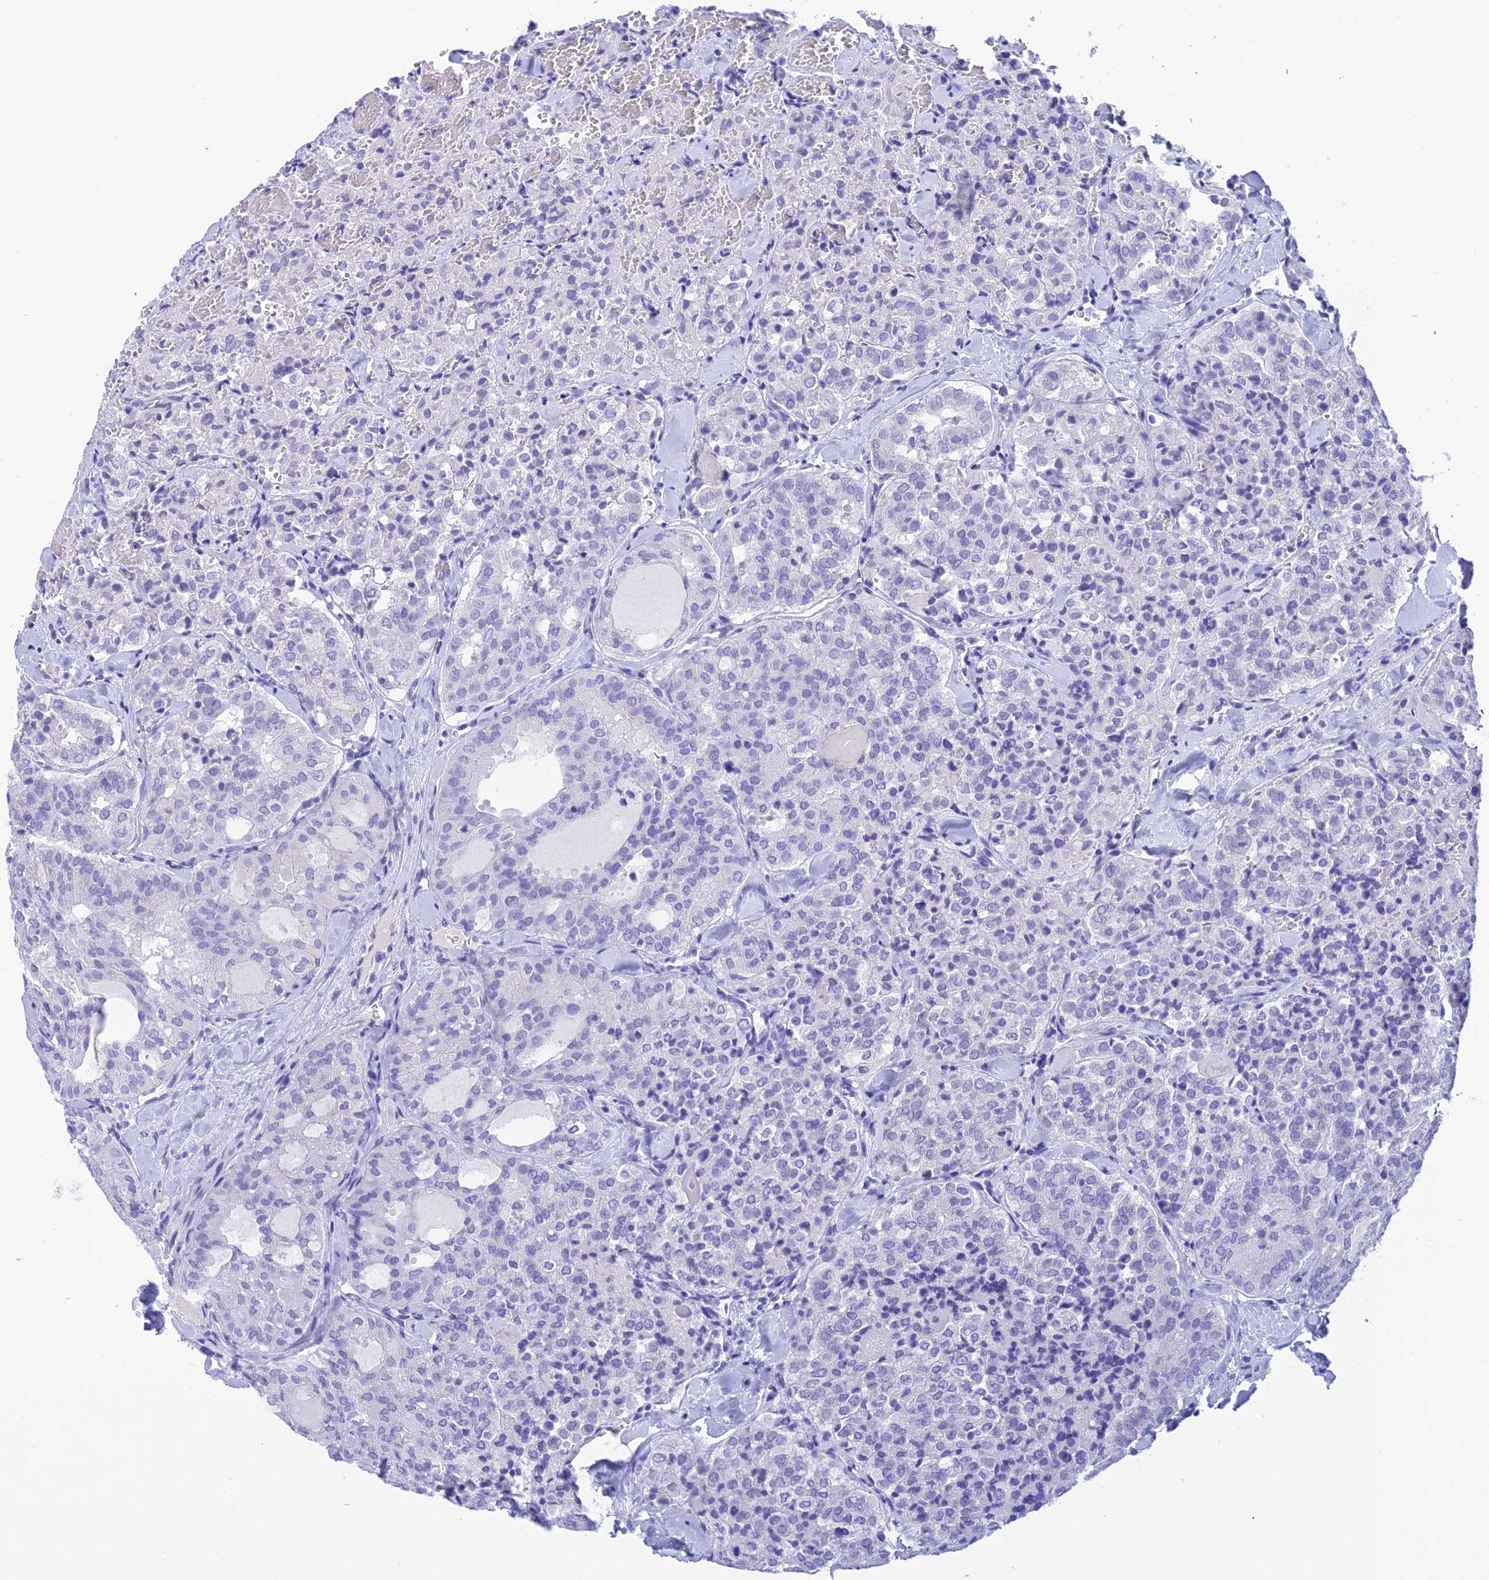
{"staining": {"intensity": "negative", "quantity": "none", "location": "none"}, "tissue": "thyroid cancer", "cell_type": "Tumor cells", "image_type": "cancer", "snomed": [{"axis": "morphology", "description": "Follicular adenoma carcinoma, NOS"}, {"axis": "topography", "description": "Thyroid gland"}], "caption": "The histopathology image demonstrates no significant staining in tumor cells of follicular adenoma carcinoma (thyroid). The staining is performed using DAB (3,3'-diaminobenzidine) brown chromogen with nuclei counter-stained in using hematoxylin.", "gene": "KDELR3", "patient": {"sex": "male", "age": 75}}